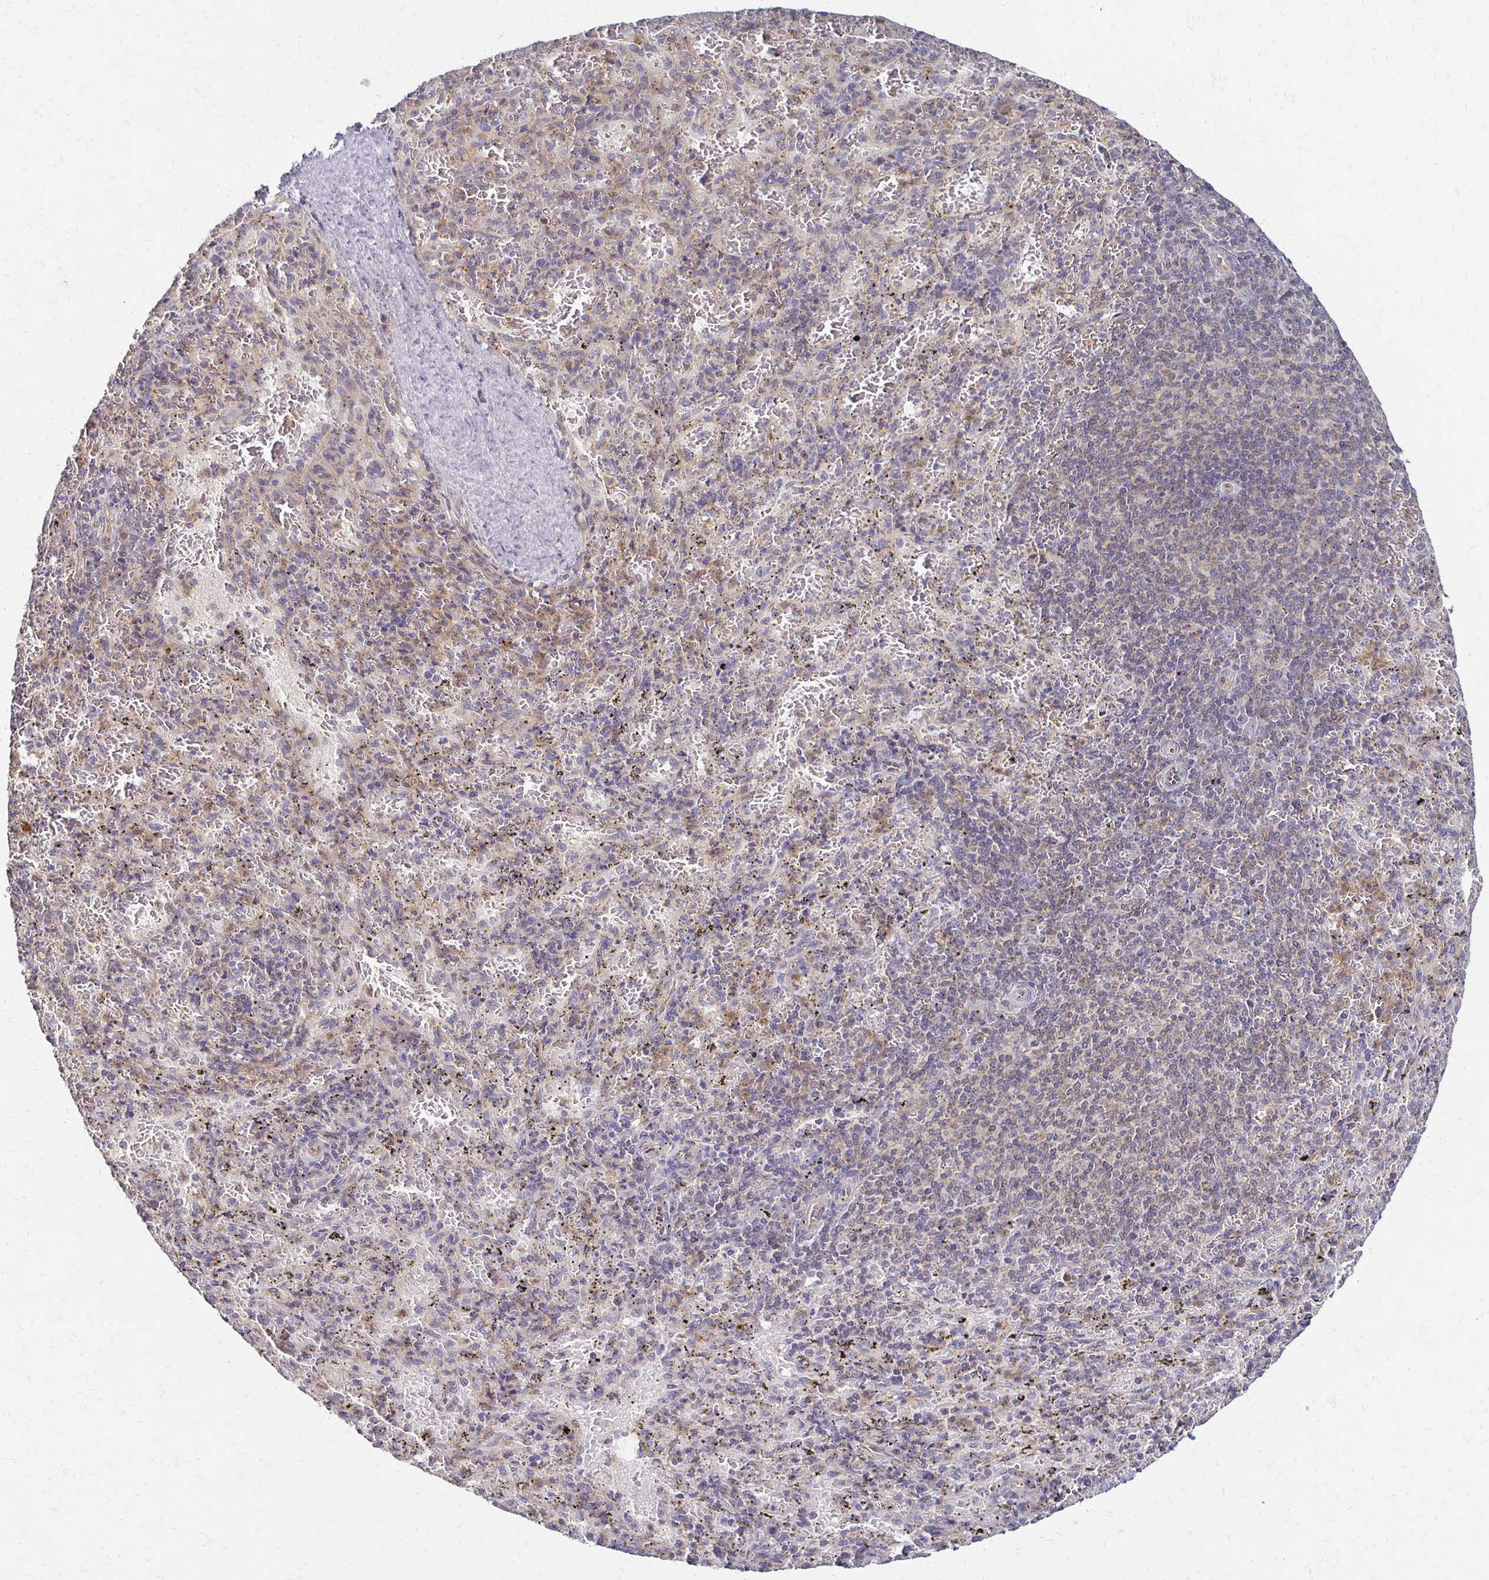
{"staining": {"intensity": "negative", "quantity": "none", "location": "none"}, "tissue": "spleen", "cell_type": "Cells in red pulp", "image_type": "normal", "snomed": [{"axis": "morphology", "description": "Normal tissue, NOS"}, {"axis": "topography", "description": "Spleen"}], "caption": "High magnification brightfield microscopy of benign spleen stained with DAB (3,3'-diaminobenzidine) (brown) and counterstained with hematoxylin (blue): cells in red pulp show no significant staining. Nuclei are stained in blue.", "gene": "SLC9A9", "patient": {"sex": "male", "age": 57}}